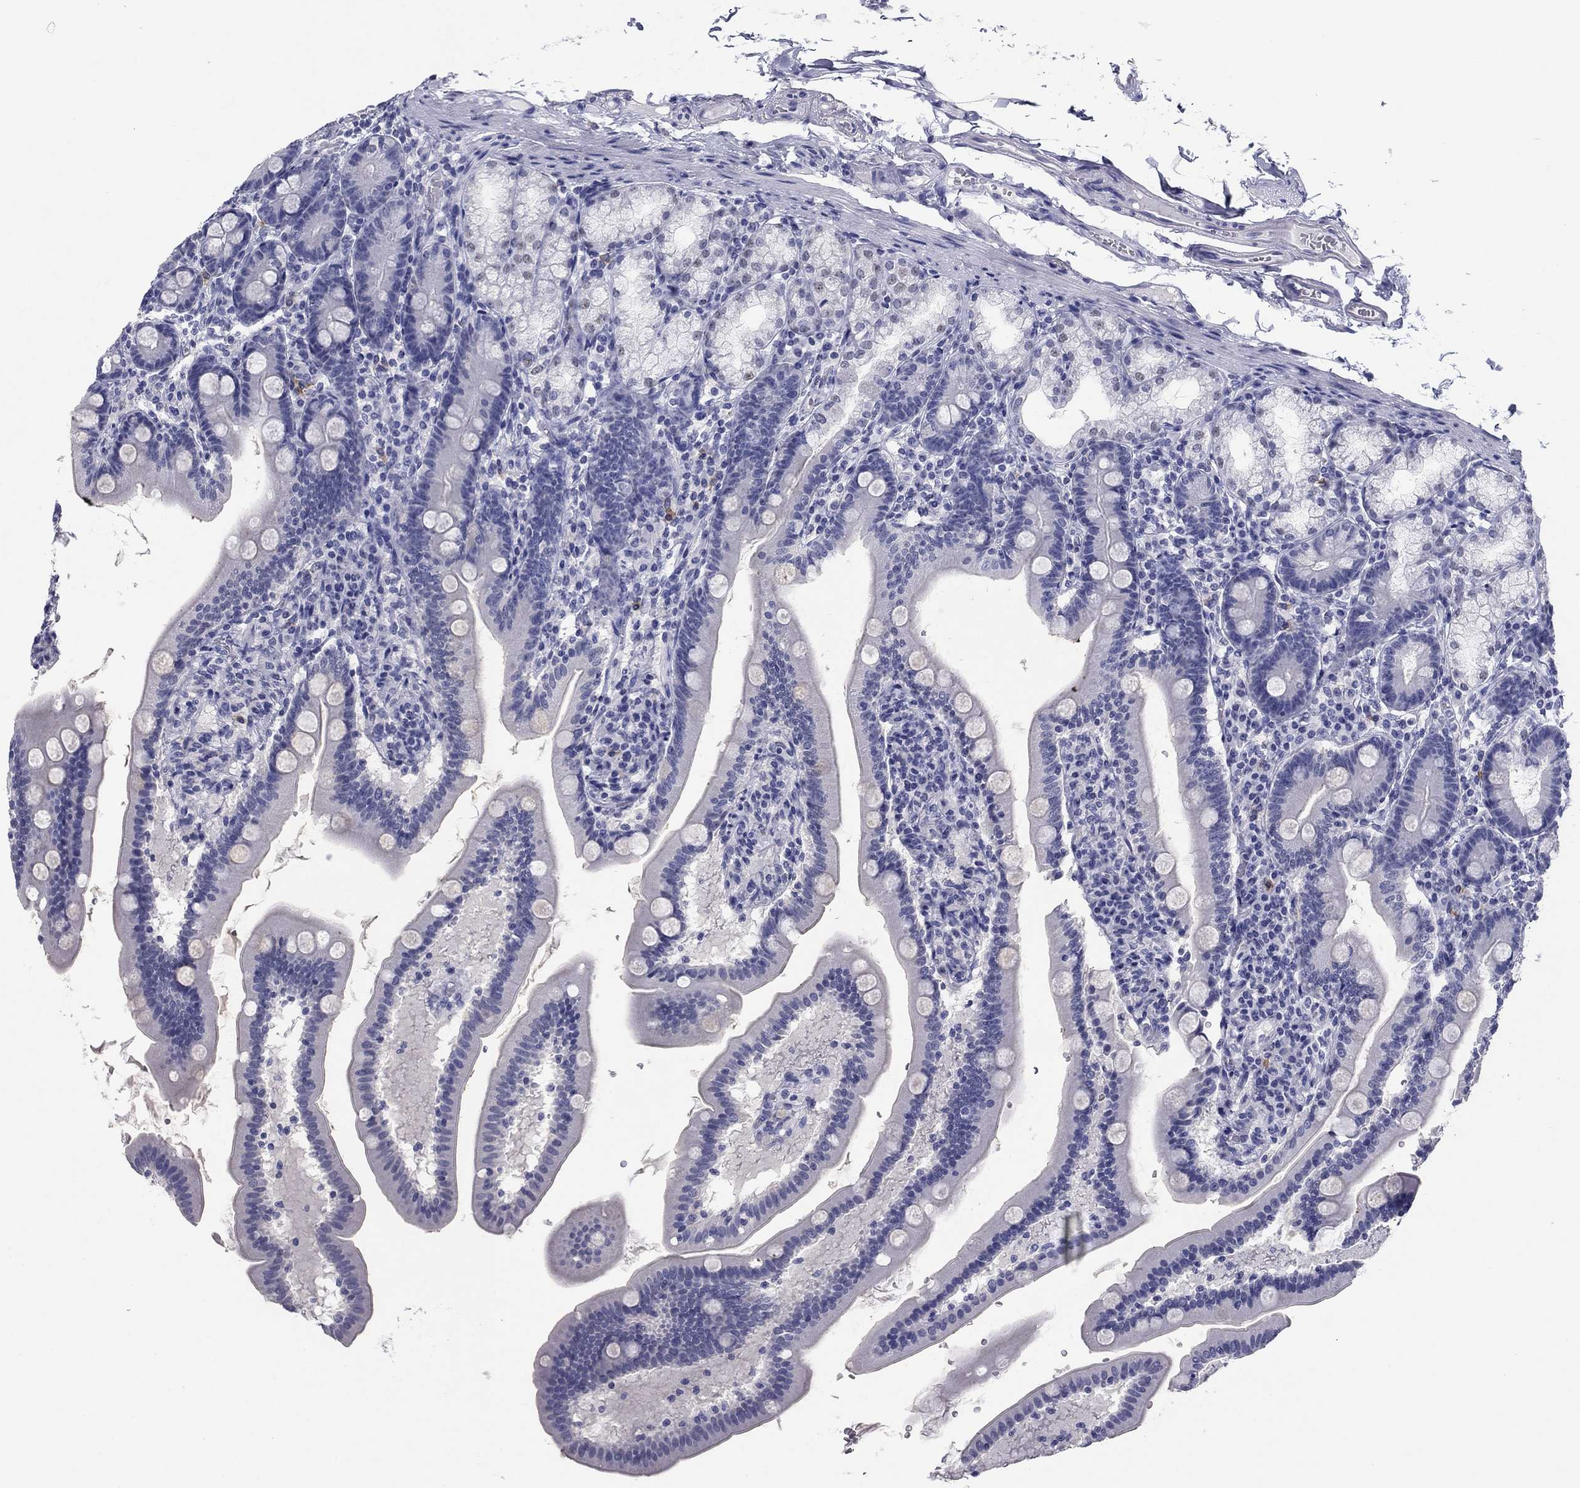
{"staining": {"intensity": "negative", "quantity": "none", "location": "none"}, "tissue": "duodenum", "cell_type": "Glandular cells", "image_type": "normal", "snomed": [{"axis": "morphology", "description": "Normal tissue, NOS"}, {"axis": "topography", "description": "Duodenum"}], "caption": "An image of human duodenum is negative for staining in glandular cells. (DAB (3,3'-diaminobenzidine) IHC, high magnification).", "gene": "HAO1", "patient": {"sex": "female", "age": 67}}